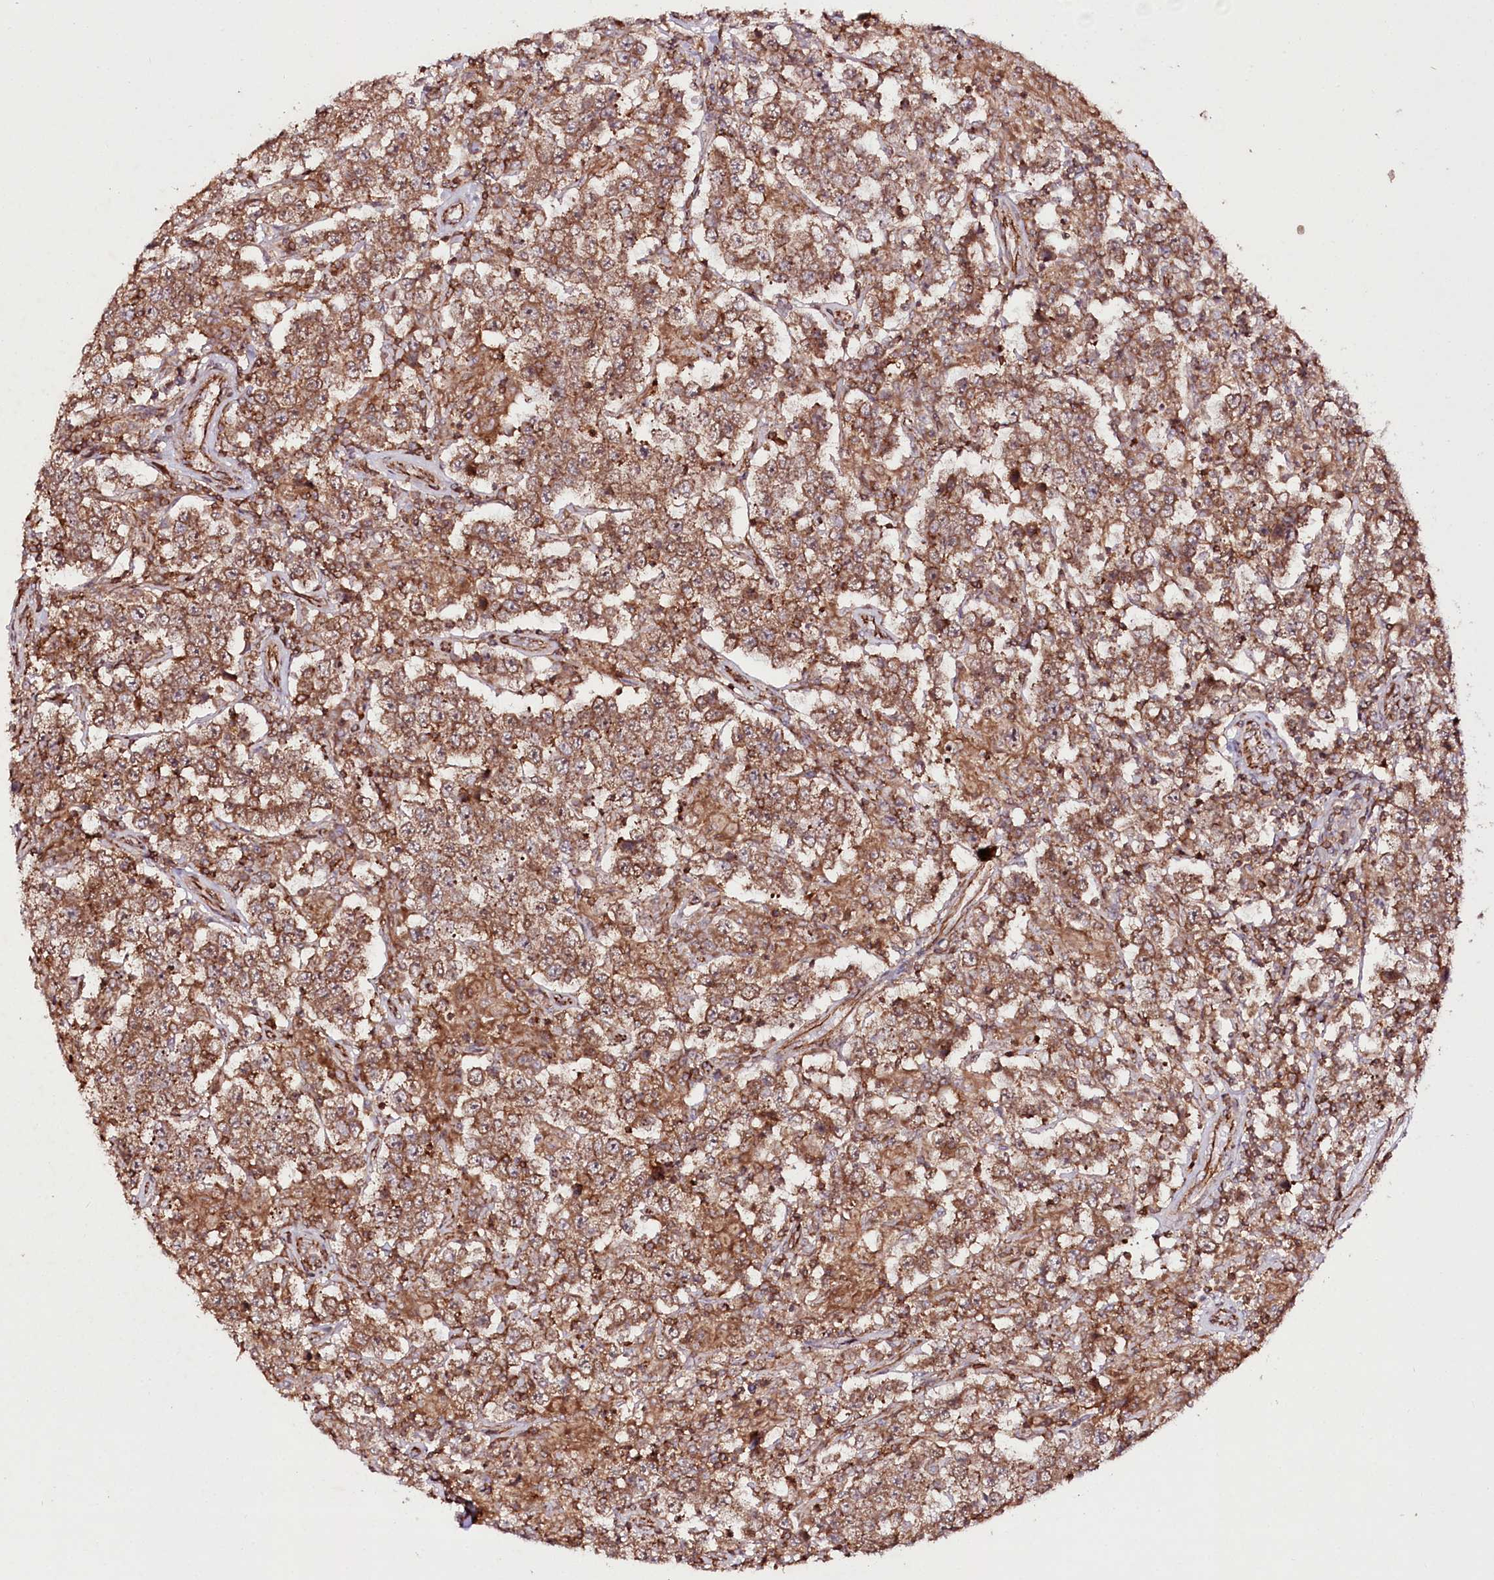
{"staining": {"intensity": "strong", "quantity": ">75%", "location": "cytoplasmic/membranous"}, "tissue": "testis cancer", "cell_type": "Tumor cells", "image_type": "cancer", "snomed": [{"axis": "morphology", "description": "Normal tissue, NOS"}, {"axis": "morphology", "description": "Urothelial carcinoma, High grade"}, {"axis": "morphology", "description": "Seminoma, NOS"}, {"axis": "morphology", "description": "Carcinoma, Embryonal, NOS"}, {"axis": "topography", "description": "Urinary bladder"}, {"axis": "topography", "description": "Testis"}], "caption": "This image shows immunohistochemistry staining of human testis seminoma, with high strong cytoplasmic/membranous staining in about >75% of tumor cells.", "gene": "DHX29", "patient": {"sex": "male", "age": 41}}